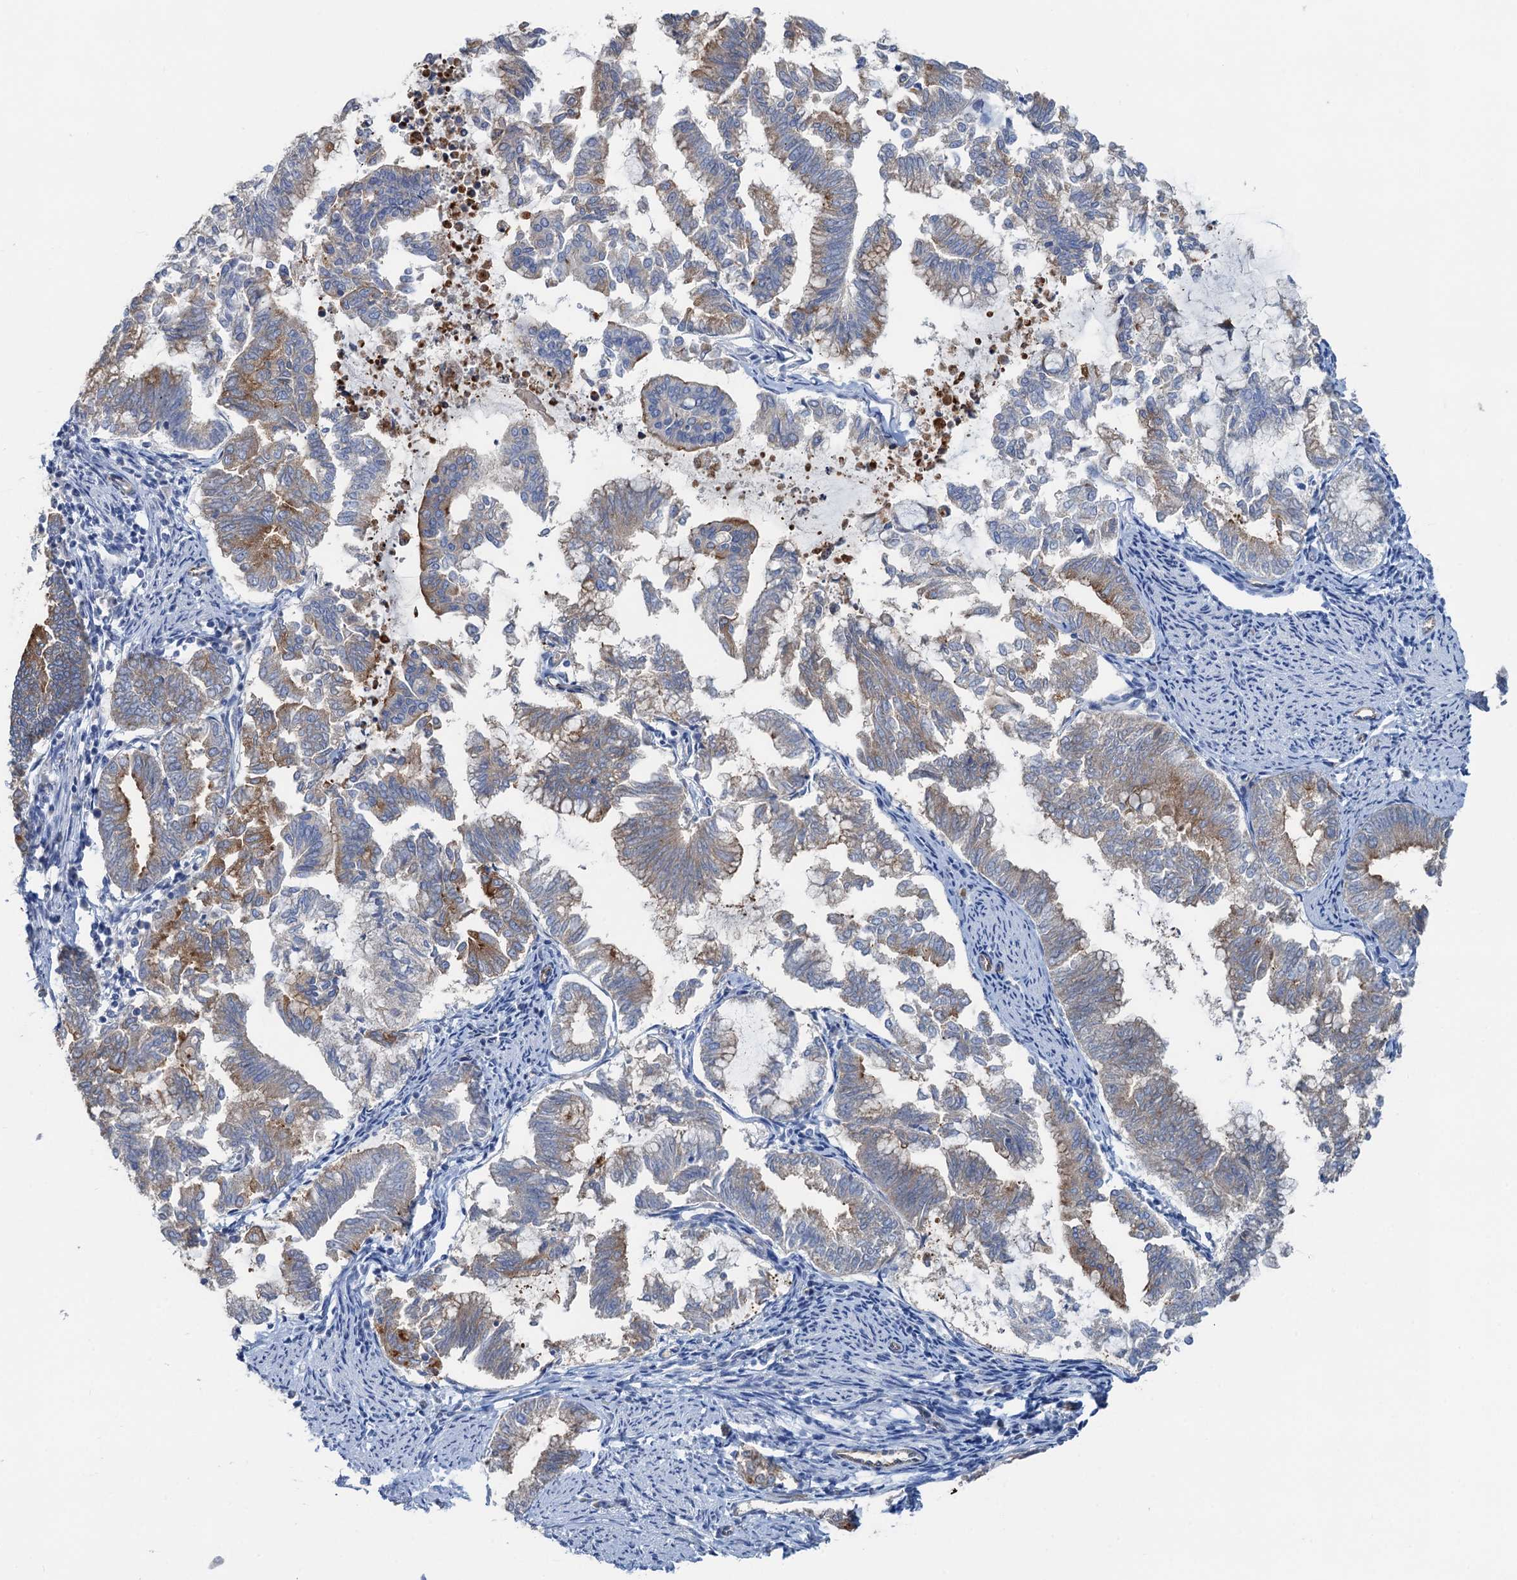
{"staining": {"intensity": "moderate", "quantity": "25%-75%", "location": "cytoplasmic/membranous"}, "tissue": "endometrial cancer", "cell_type": "Tumor cells", "image_type": "cancer", "snomed": [{"axis": "morphology", "description": "Adenocarcinoma, NOS"}, {"axis": "topography", "description": "Endometrium"}], "caption": "A high-resolution histopathology image shows immunohistochemistry (IHC) staining of endometrial cancer, which demonstrates moderate cytoplasmic/membranous positivity in about 25%-75% of tumor cells.", "gene": "PLLP", "patient": {"sex": "female", "age": 79}}